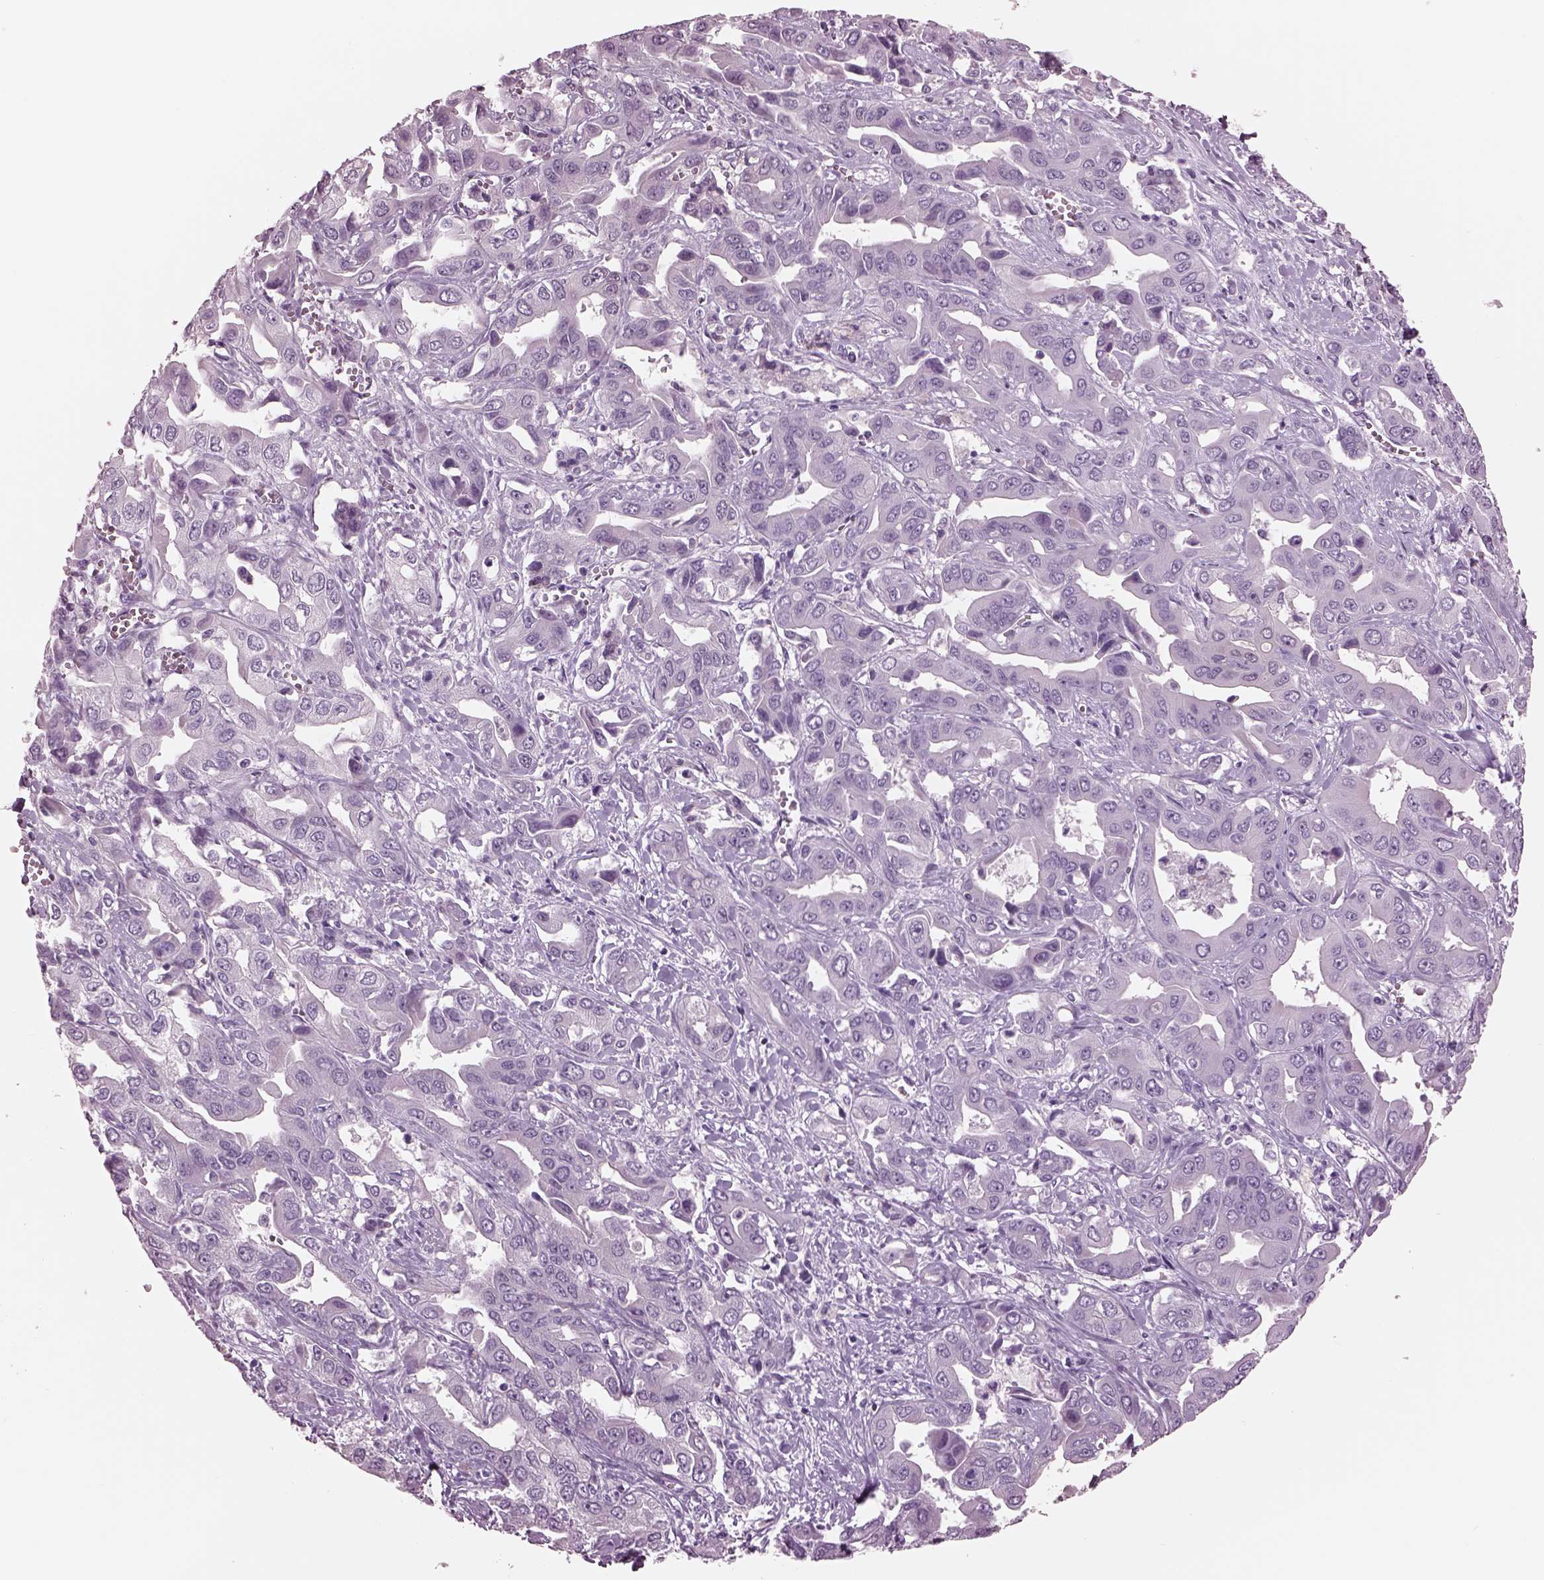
{"staining": {"intensity": "negative", "quantity": "none", "location": "none"}, "tissue": "liver cancer", "cell_type": "Tumor cells", "image_type": "cancer", "snomed": [{"axis": "morphology", "description": "Cholangiocarcinoma"}, {"axis": "topography", "description": "Liver"}], "caption": "This is a image of immunohistochemistry staining of liver cholangiocarcinoma, which shows no expression in tumor cells.", "gene": "CYLC1", "patient": {"sex": "female", "age": 52}}